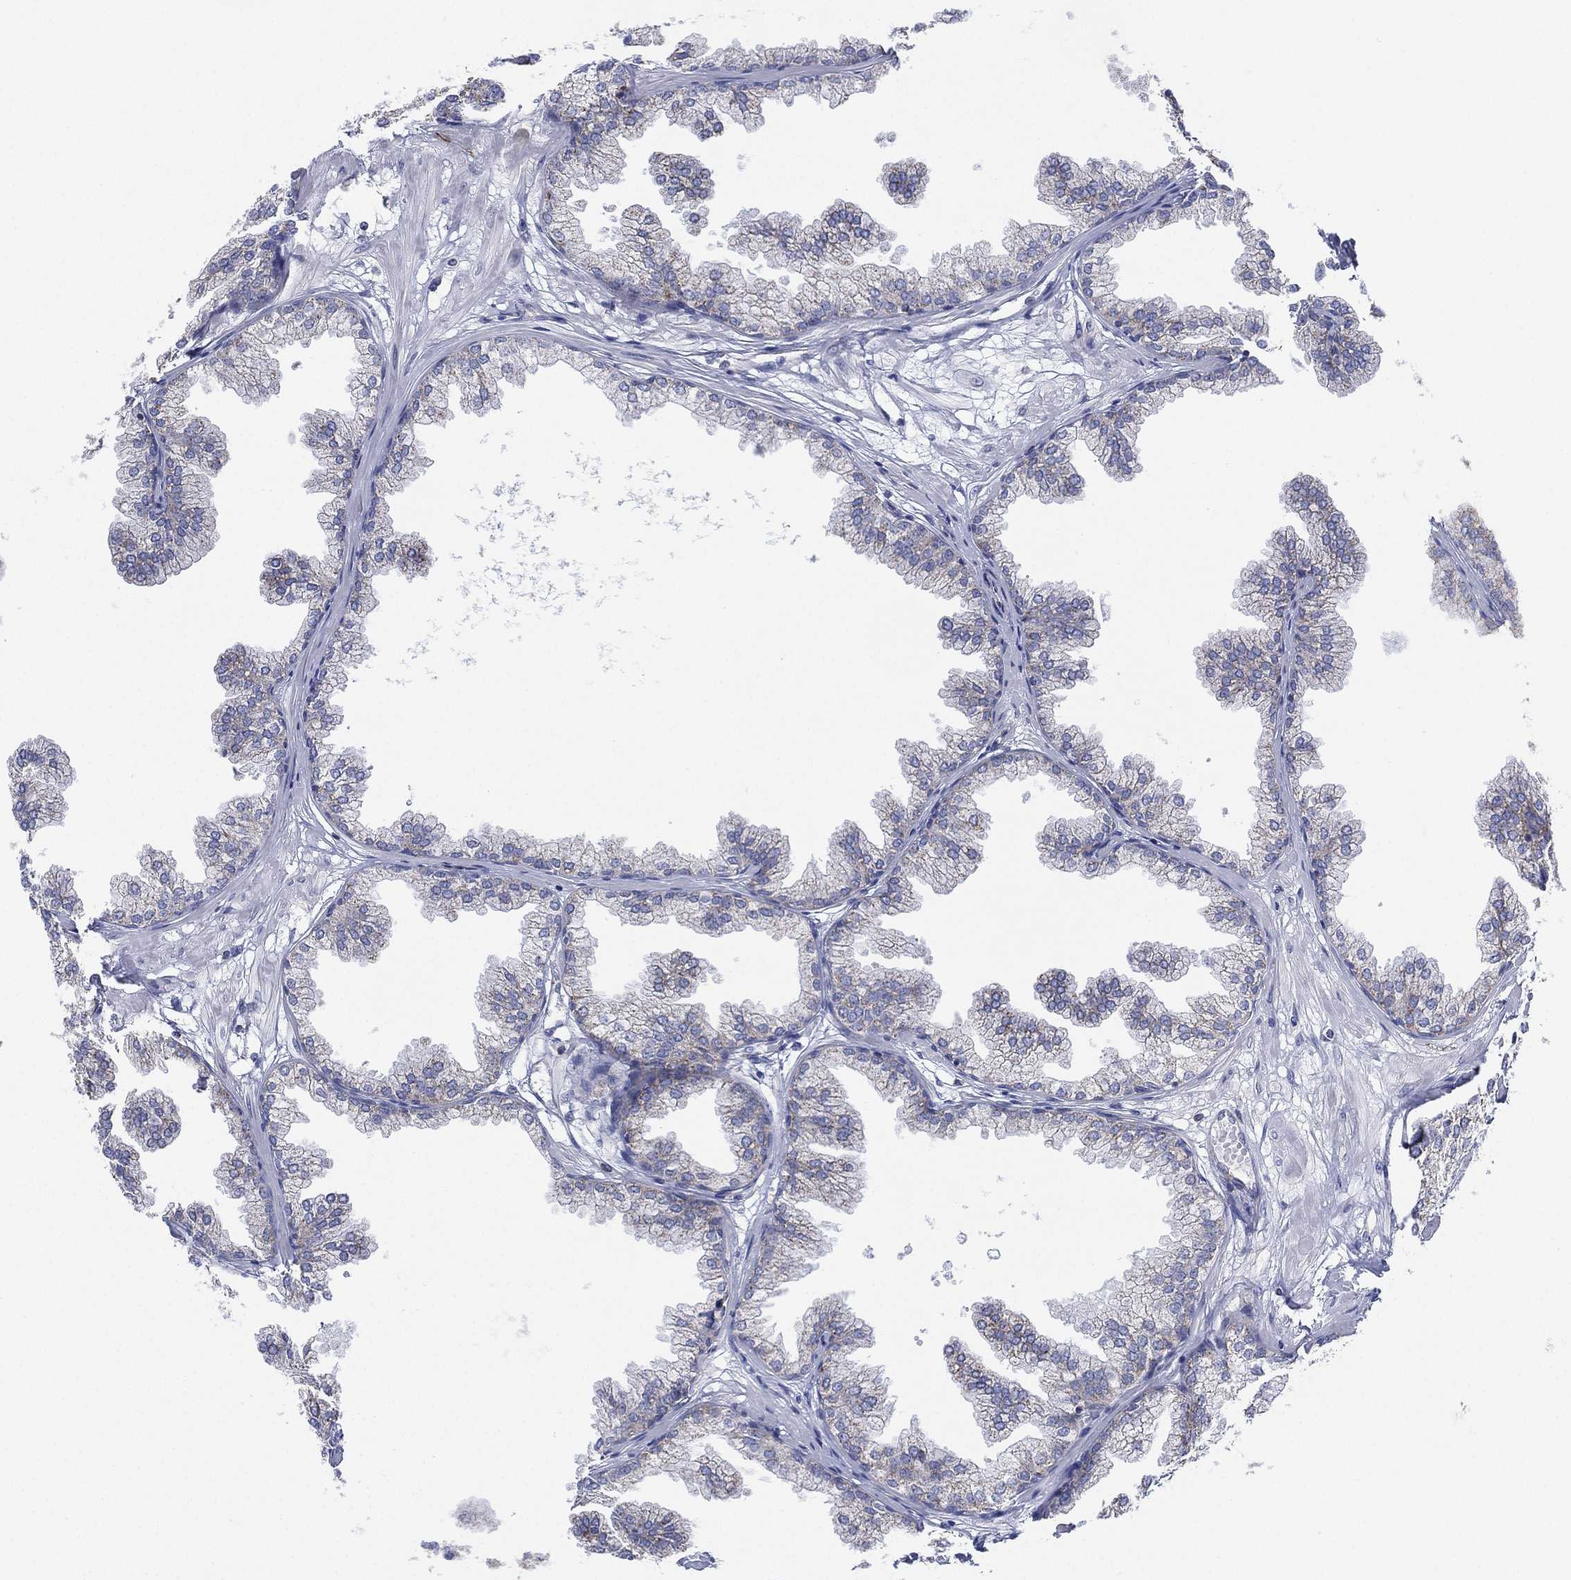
{"staining": {"intensity": "negative", "quantity": "none", "location": "none"}, "tissue": "prostate", "cell_type": "Glandular cells", "image_type": "normal", "snomed": [{"axis": "morphology", "description": "Normal tissue, NOS"}, {"axis": "topography", "description": "Prostate"}], "caption": "This is an IHC photomicrograph of benign prostate. There is no staining in glandular cells.", "gene": "INA", "patient": {"sex": "male", "age": 37}}